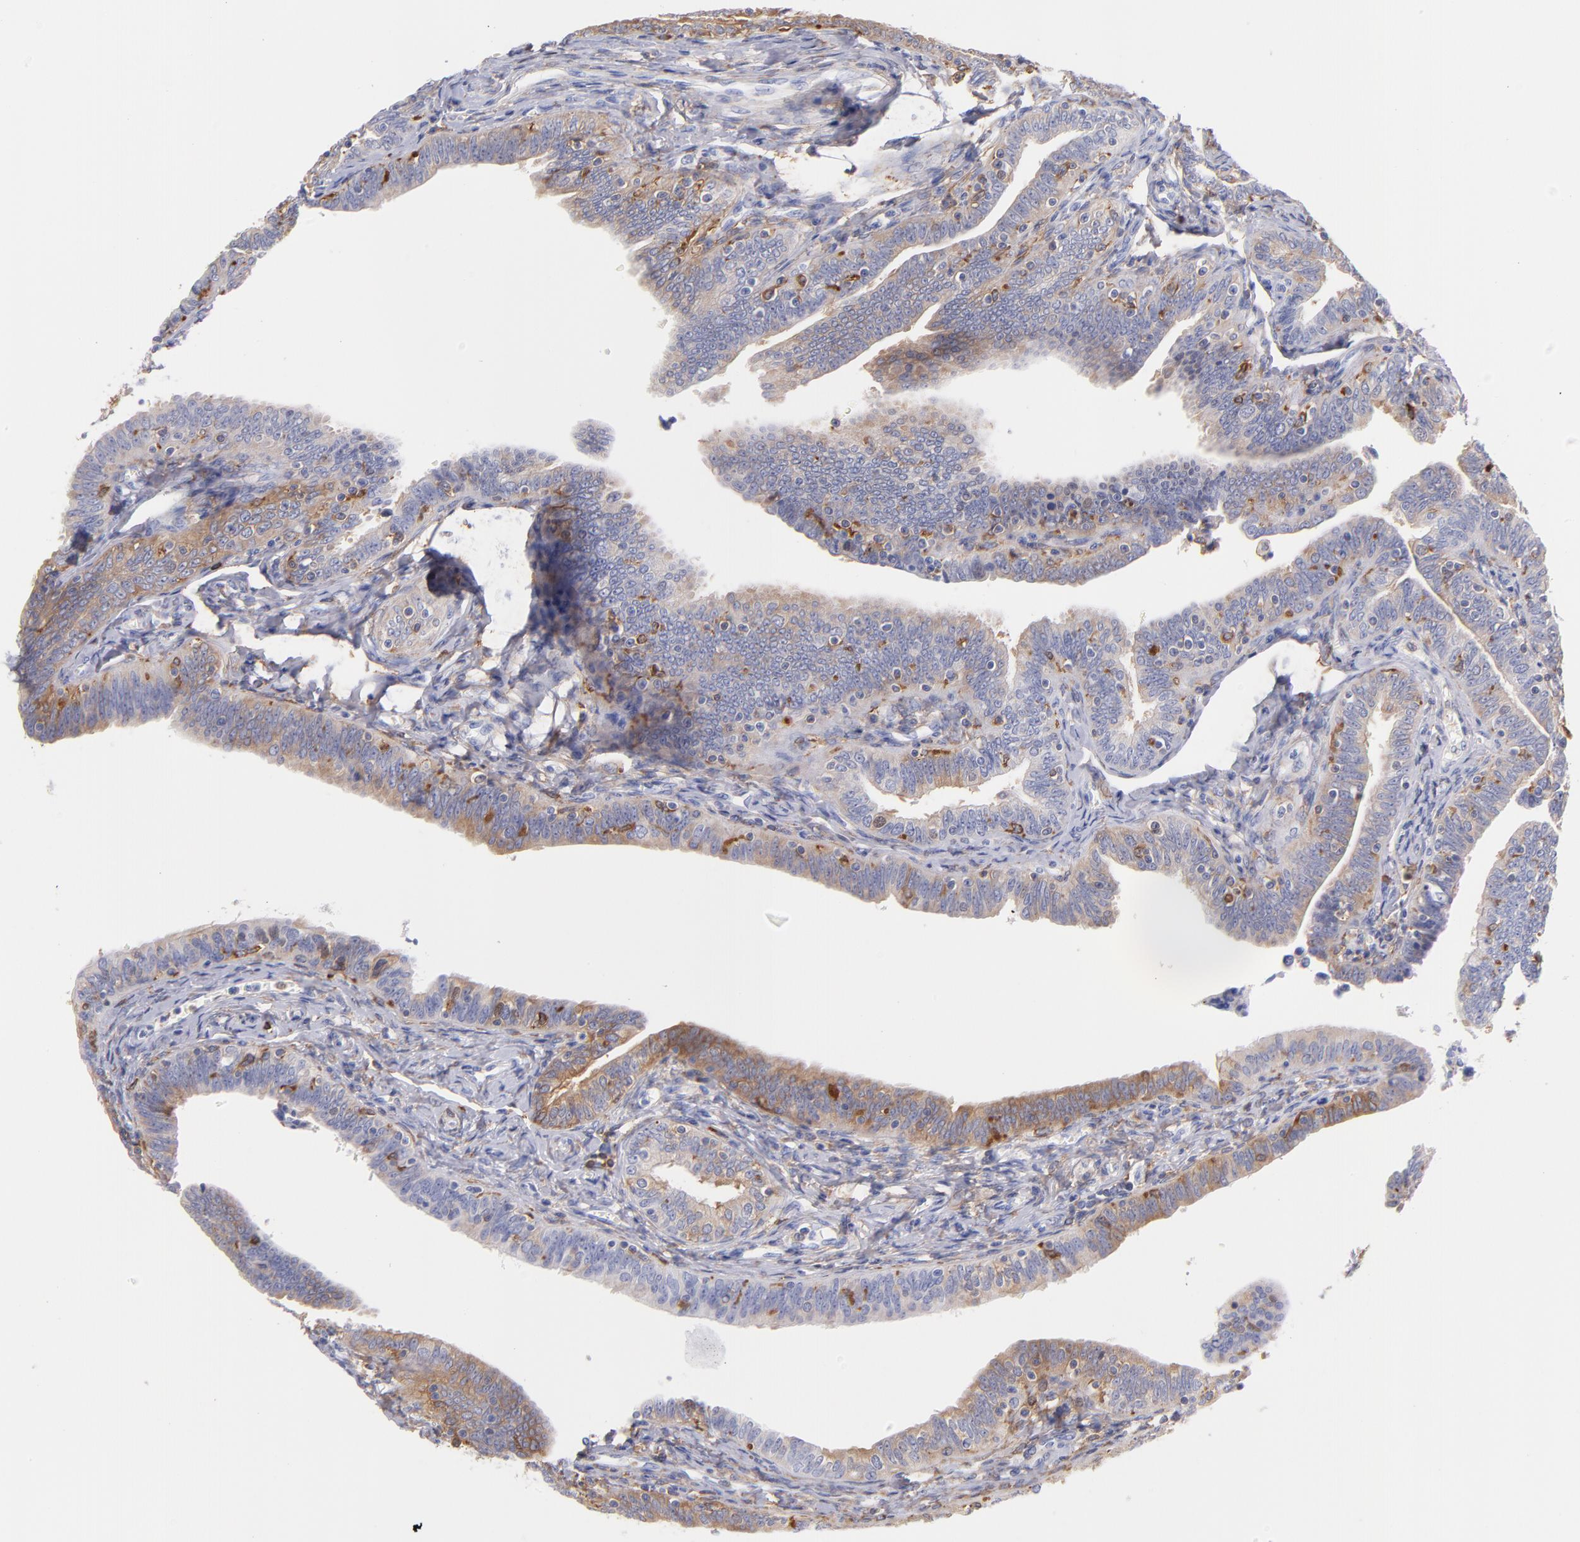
{"staining": {"intensity": "moderate", "quantity": ">75%", "location": "cytoplasmic/membranous"}, "tissue": "fallopian tube", "cell_type": "Glandular cells", "image_type": "normal", "snomed": [{"axis": "morphology", "description": "Normal tissue, NOS"}, {"axis": "topography", "description": "Fallopian tube"}, {"axis": "topography", "description": "Ovary"}], "caption": "Immunohistochemistry (IHC) (DAB) staining of unremarkable human fallopian tube exhibits moderate cytoplasmic/membranous protein staining in approximately >75% of glandular cells.", "gene": "PRKCA", "patient": {"sex": "female", "age": 69}}